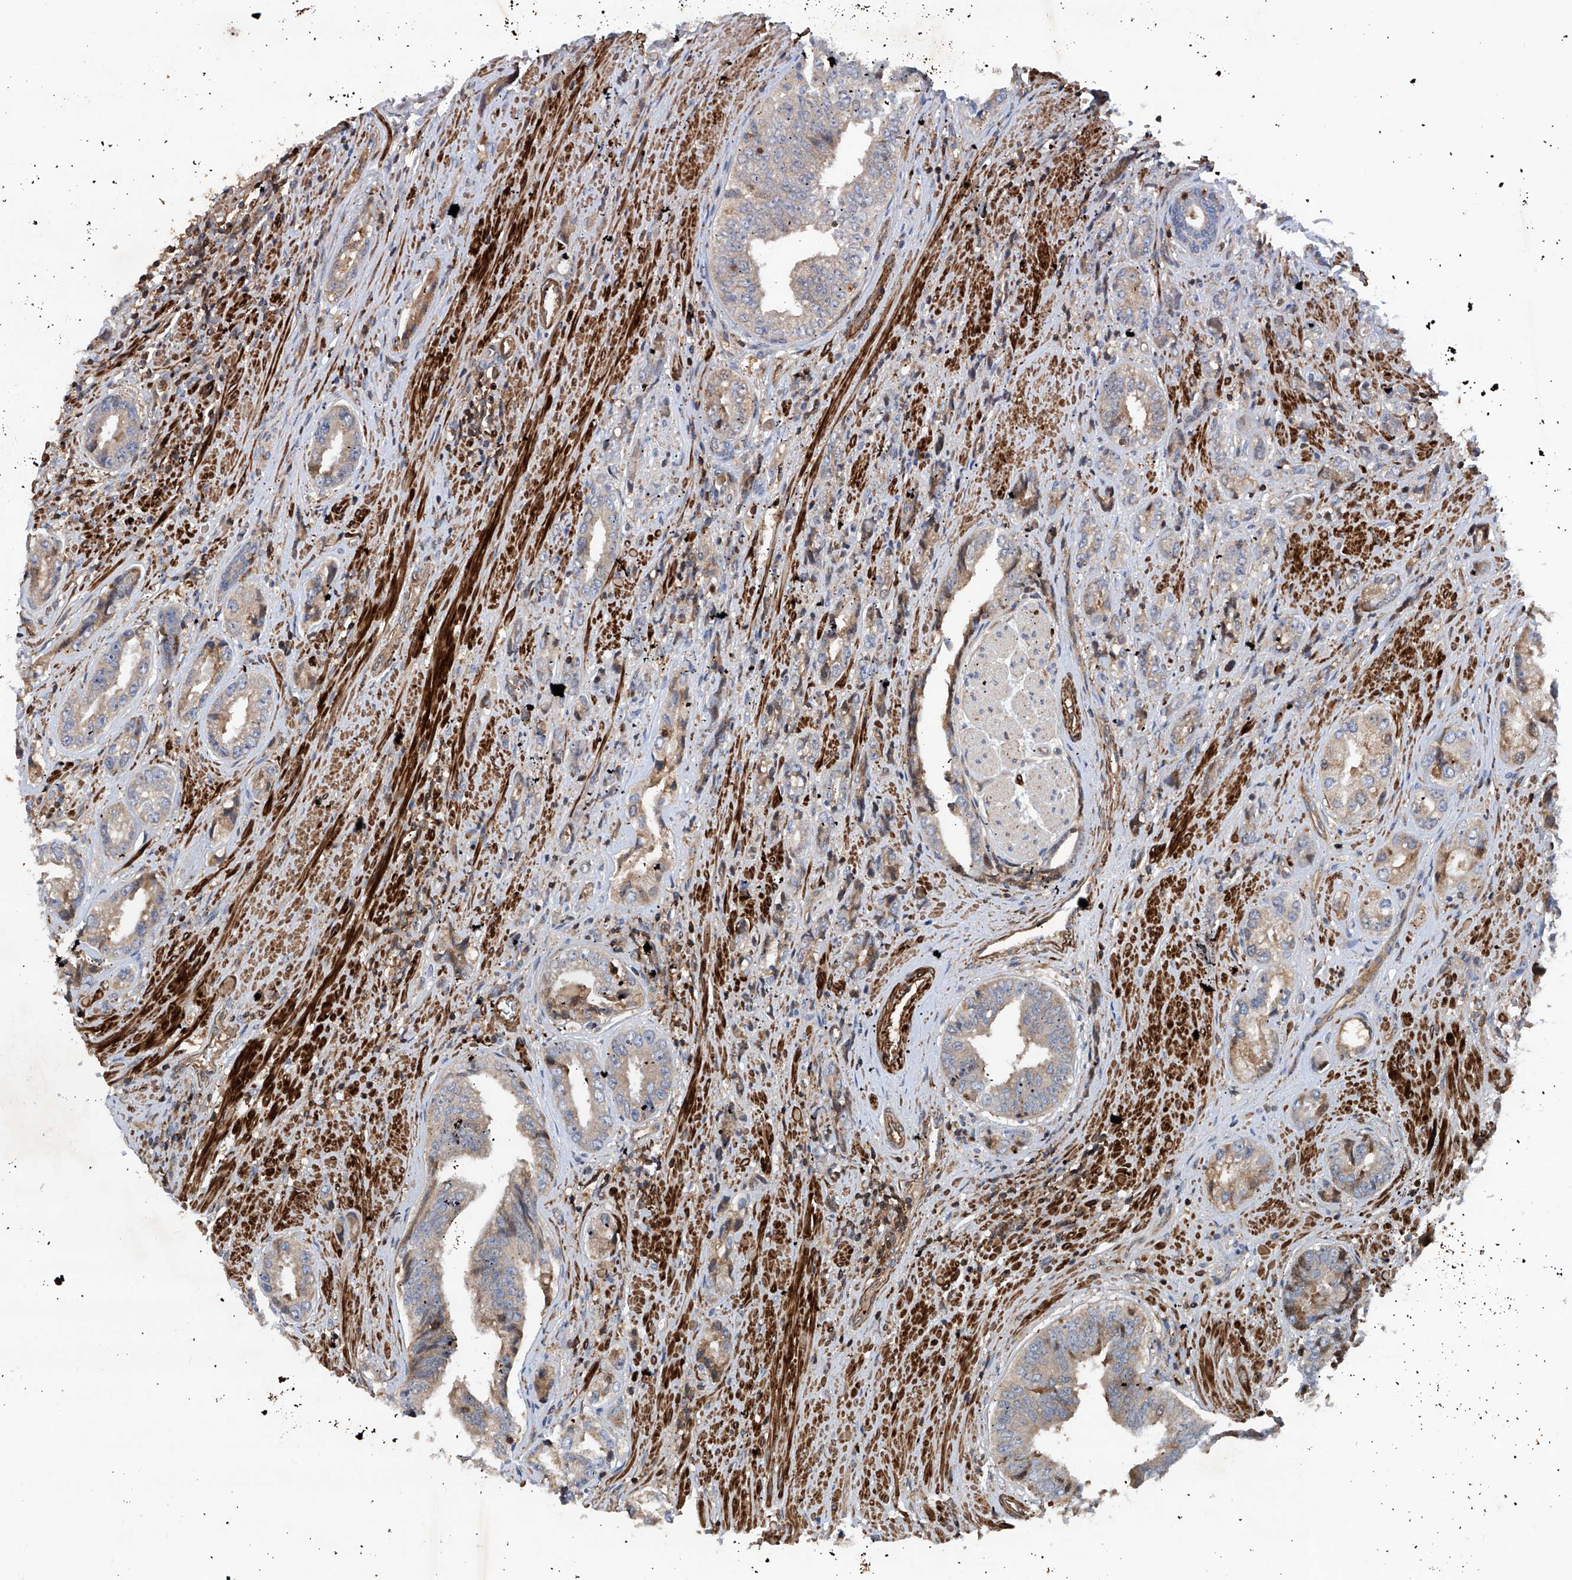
{"staining": {"intensity": "weak", "quantity": "25%-75%", "location": "cytoplasmic/membranous"}, "tissue": "prostate cancer", "cell_type": "Tumor cells", "image_type": "cancer", "snomed": [{"axis": "morphology", "description": "Adenocarcinoma, High grade"}, {"axis": "topography", "description": "Prostate"}], "caption": "This is a photomicrograph of IHC staining of adenocarcinoma (high-grade) (prostate), which shows weak staining in the cytoplasmic/membranous of tumor cells.", "gene": "NT5C3A", "patient": {"sex": "male", "age": 61}}